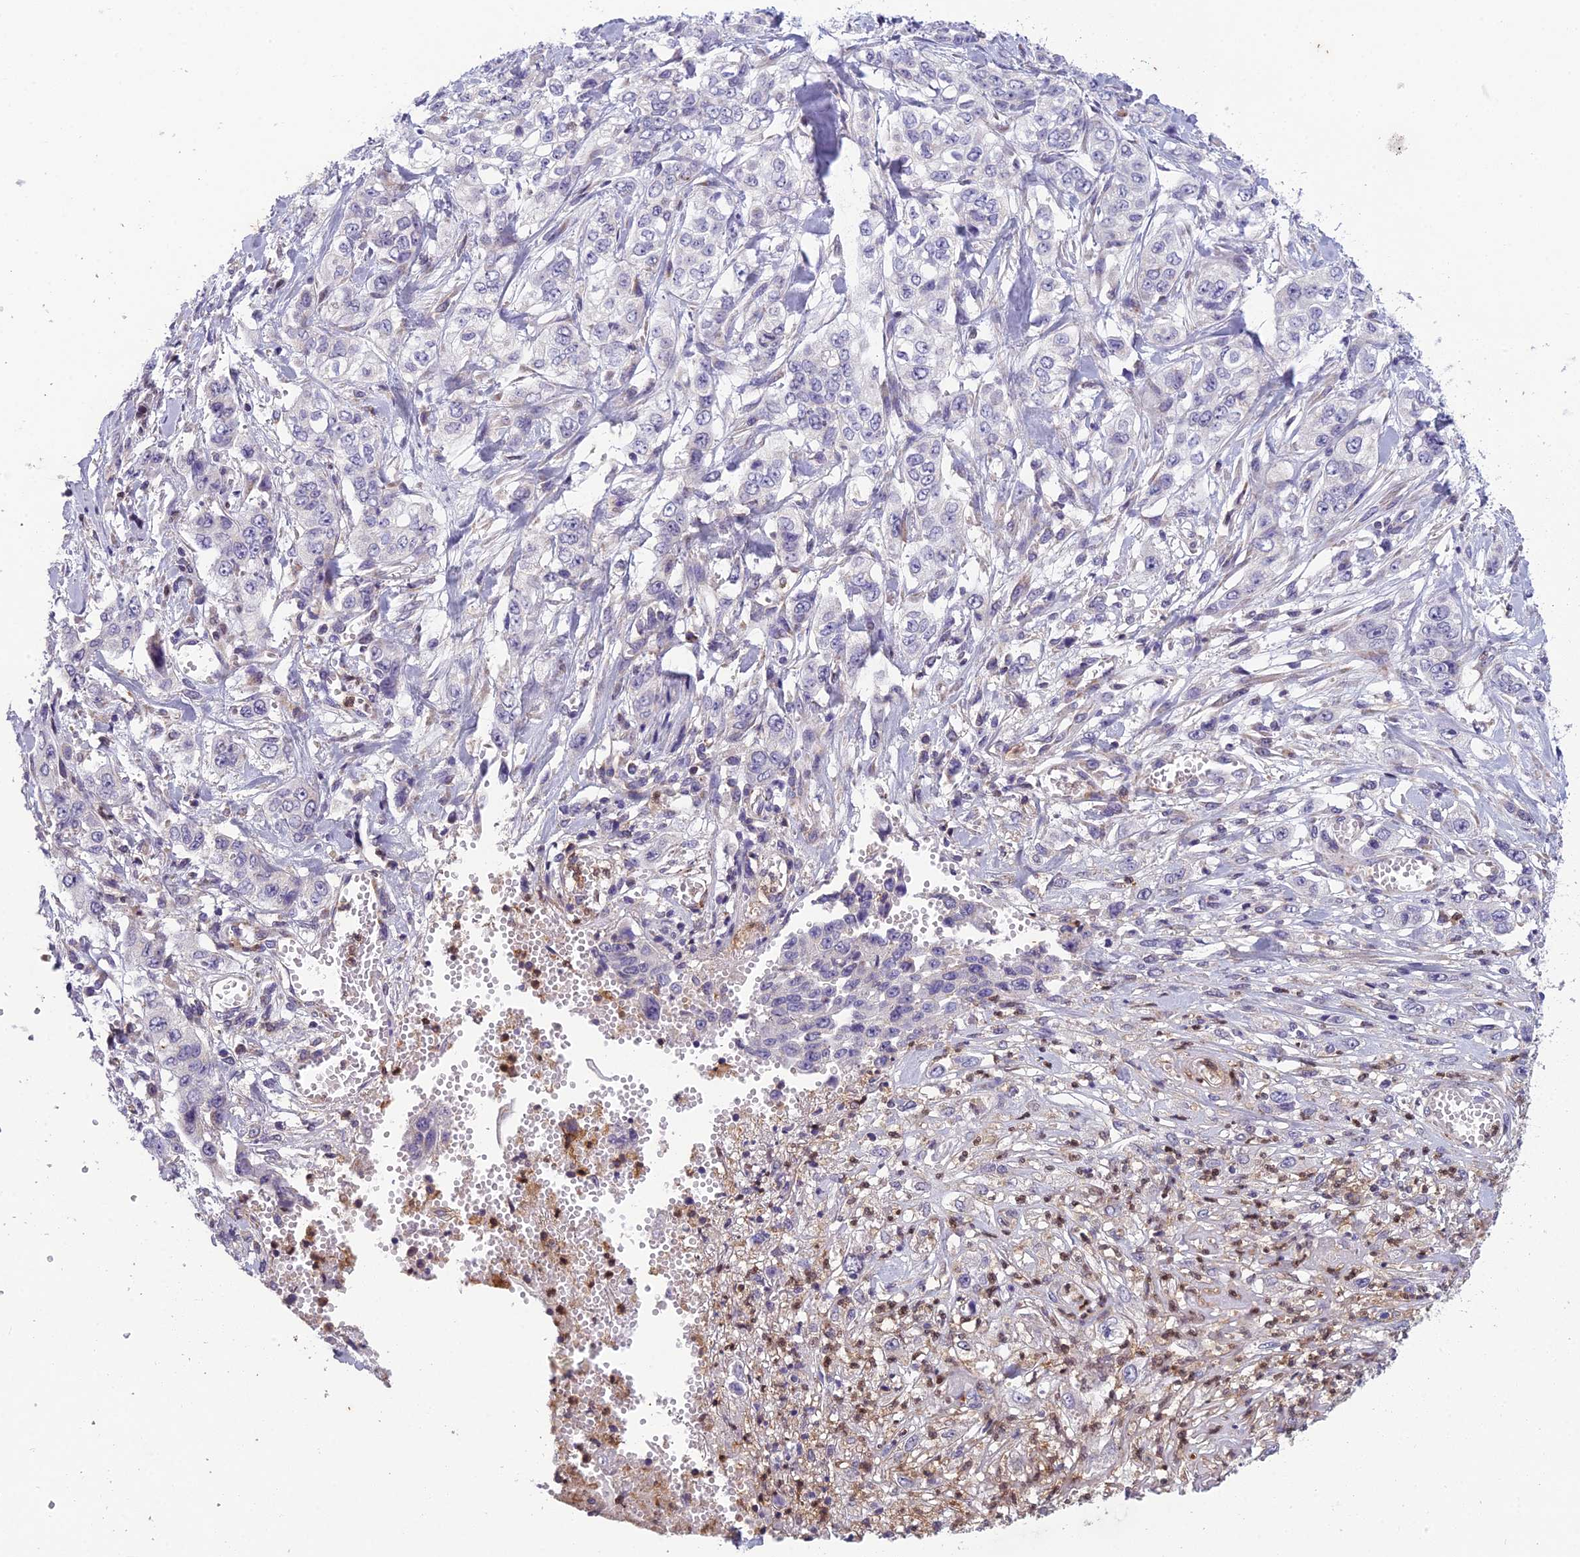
{"staining": {"intensity": "negative", "quantity": "none", "location": "none"}, "tissue": "stomach cancer", "cell_type": "Tumor cells", "image_type": "cancer", "snomed": [{"axis": "morphology", "description": "Adenocarcinoma, NOS"}, {"axis": "topography", "description": "Stomach, upper"}], "caption": "Tumor cells are negative for protein expression in human stomach adenocarcinoma.", "gene": "ENSG00000188897", "patient": {"sex": "male", "age": 62}}